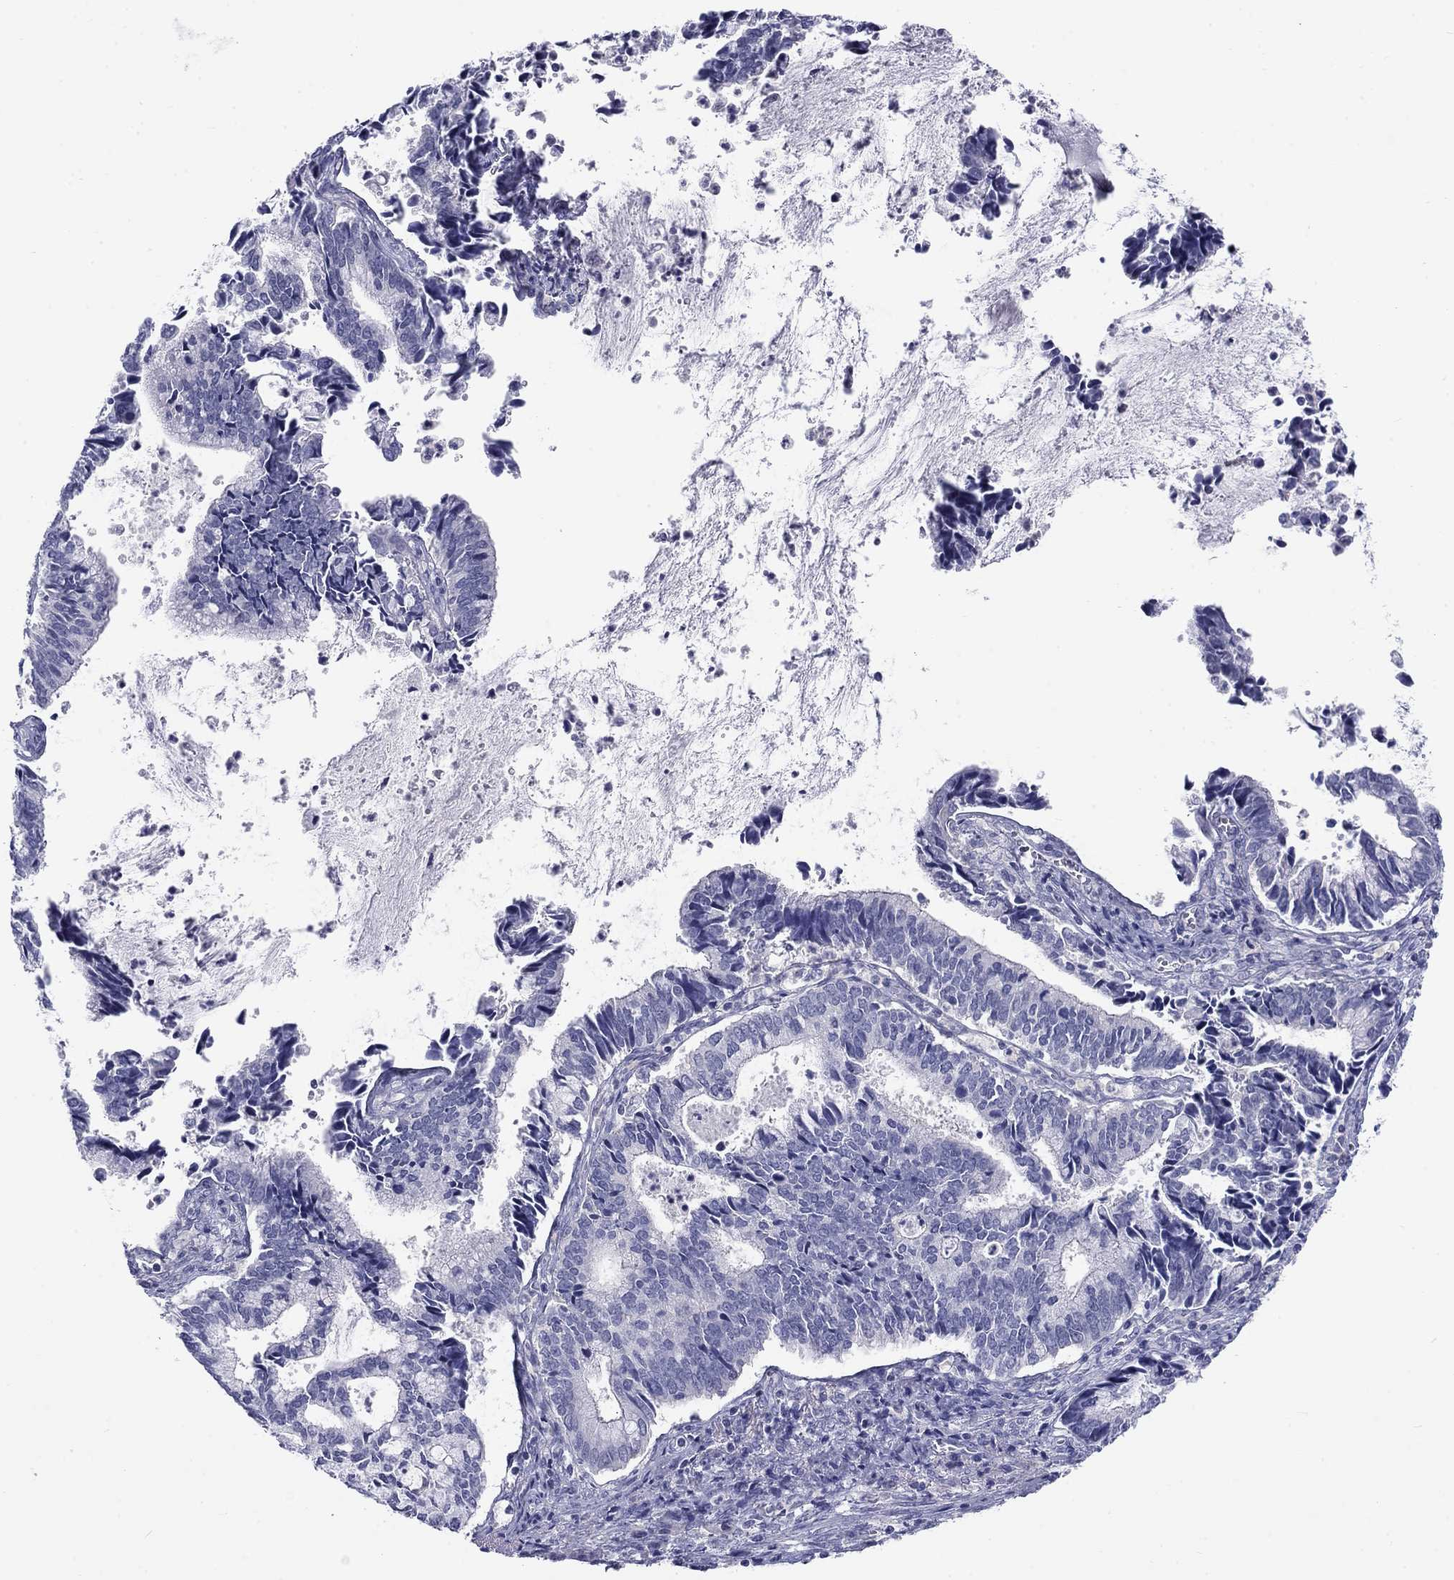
{"staining": {"intensity": "negative", "quantity": "none", "location": "none"}, "tissue": "cervical cancer", "cell_type": "Tumor cells", "image_type": "cancer", "snomed": [{"axis": "morphology", "description": "Adenocarcinoma, NOS"}, {"axis": "topography", "description": "Cervix"}], "caption": "Tumor cells are negative for brown protein staining in adenocarcinoma (cervical).", "gene": "CACNA1A", "patient": {"sex": "female", "age": 42}}